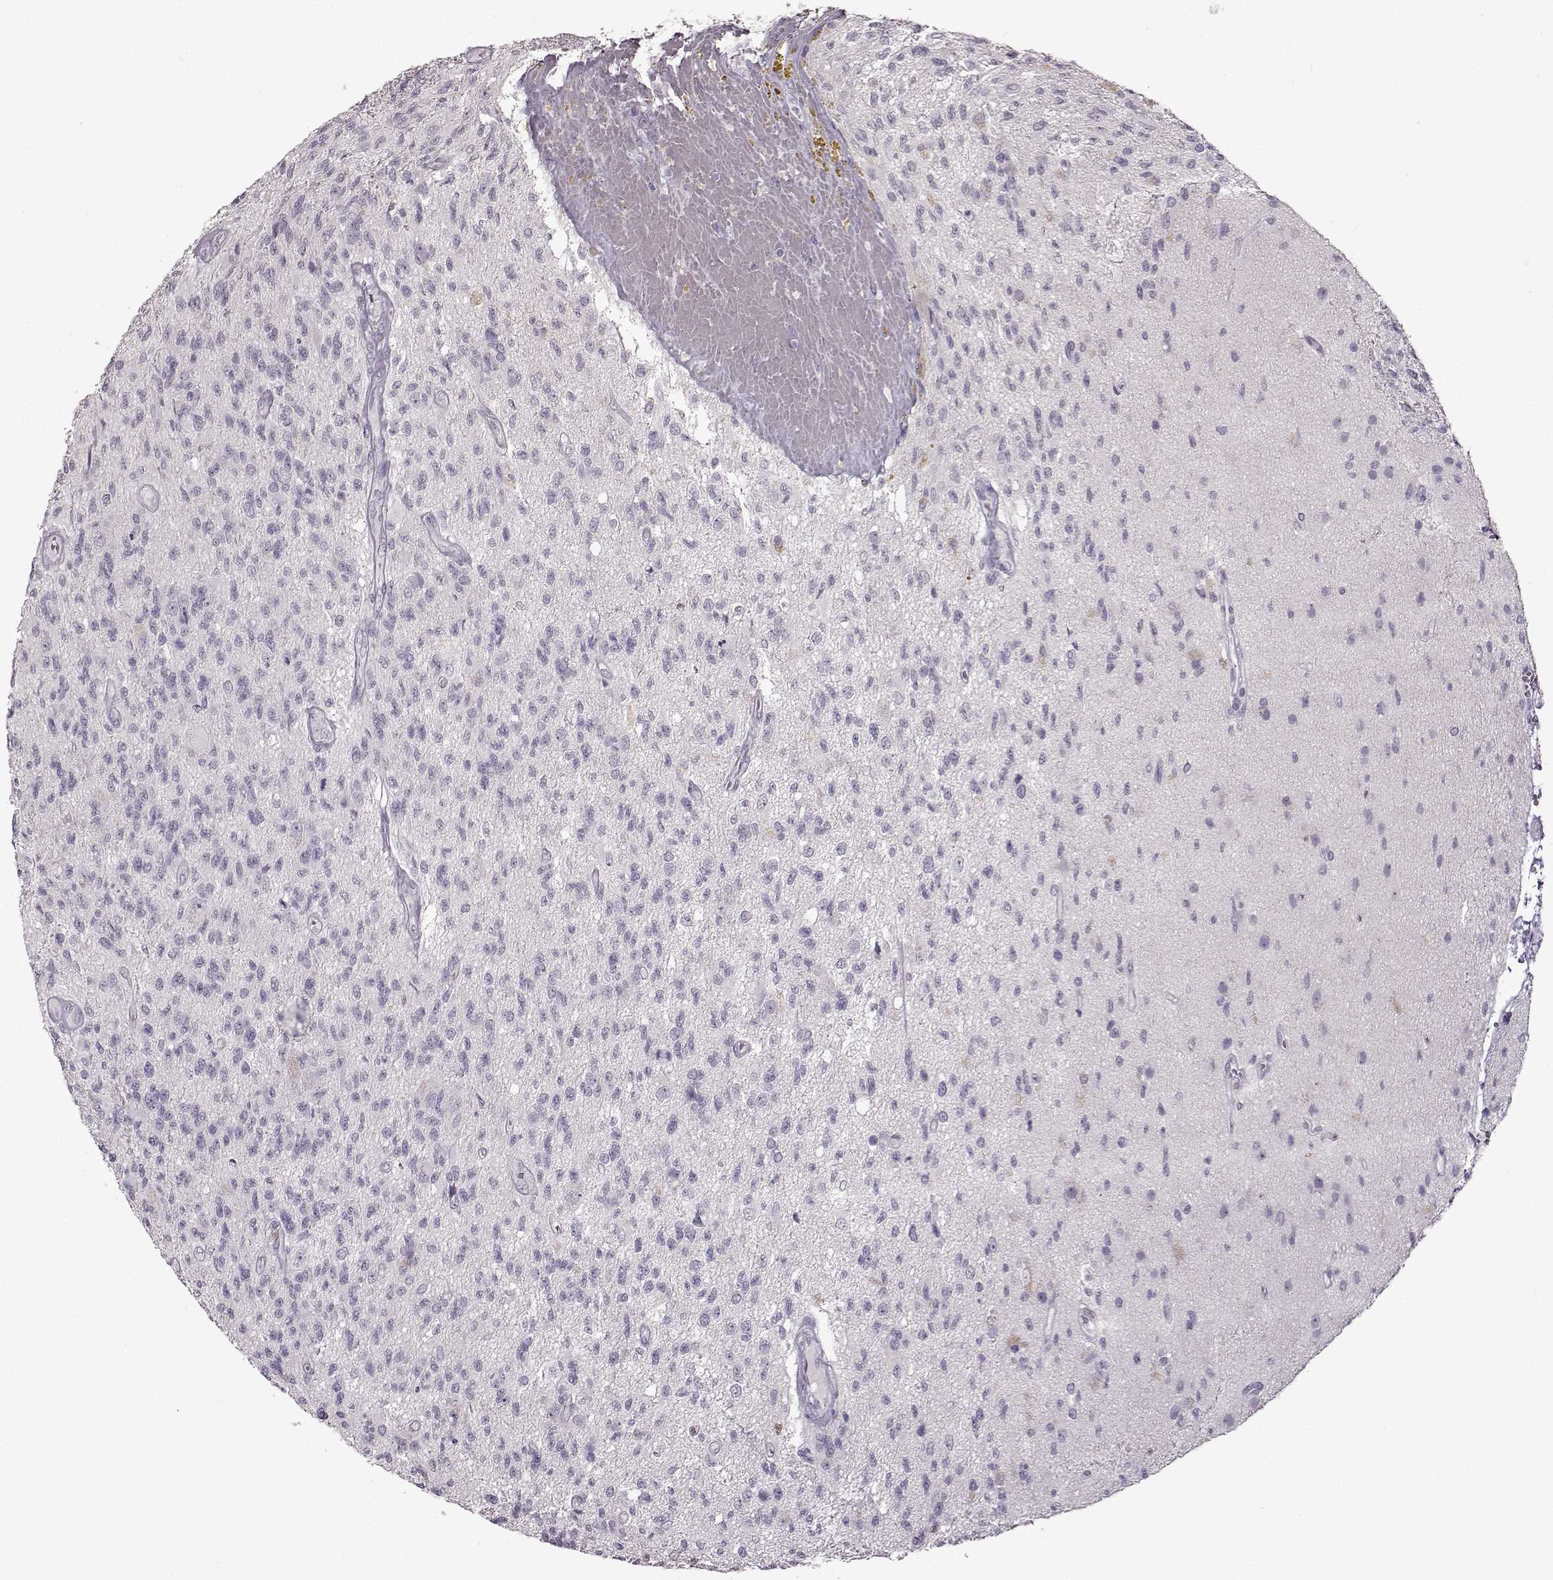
{"staining": {"intensity": "negative", "quantity": "none", "location": "none"}, "tissue": "glioma", "cell_type": "Tumor cells", "image_type": "cancer", "snomed": [{"axis": "morphology", "description": "Glioma, malignant, High grade"}, {"axis": "topography", "description": "Brain"}], "caption": "DAB immunohistochemical staining of human malignant glioma (high-grade) shows no significant staining in tumor cells. (Brightfield microscopy of DAB (3,3'-diaminobenzidine) immunohistochemistry (IHC) at high magnification).", "gene": "FSHB", "patient": {"sex": "male", "age": 56}}